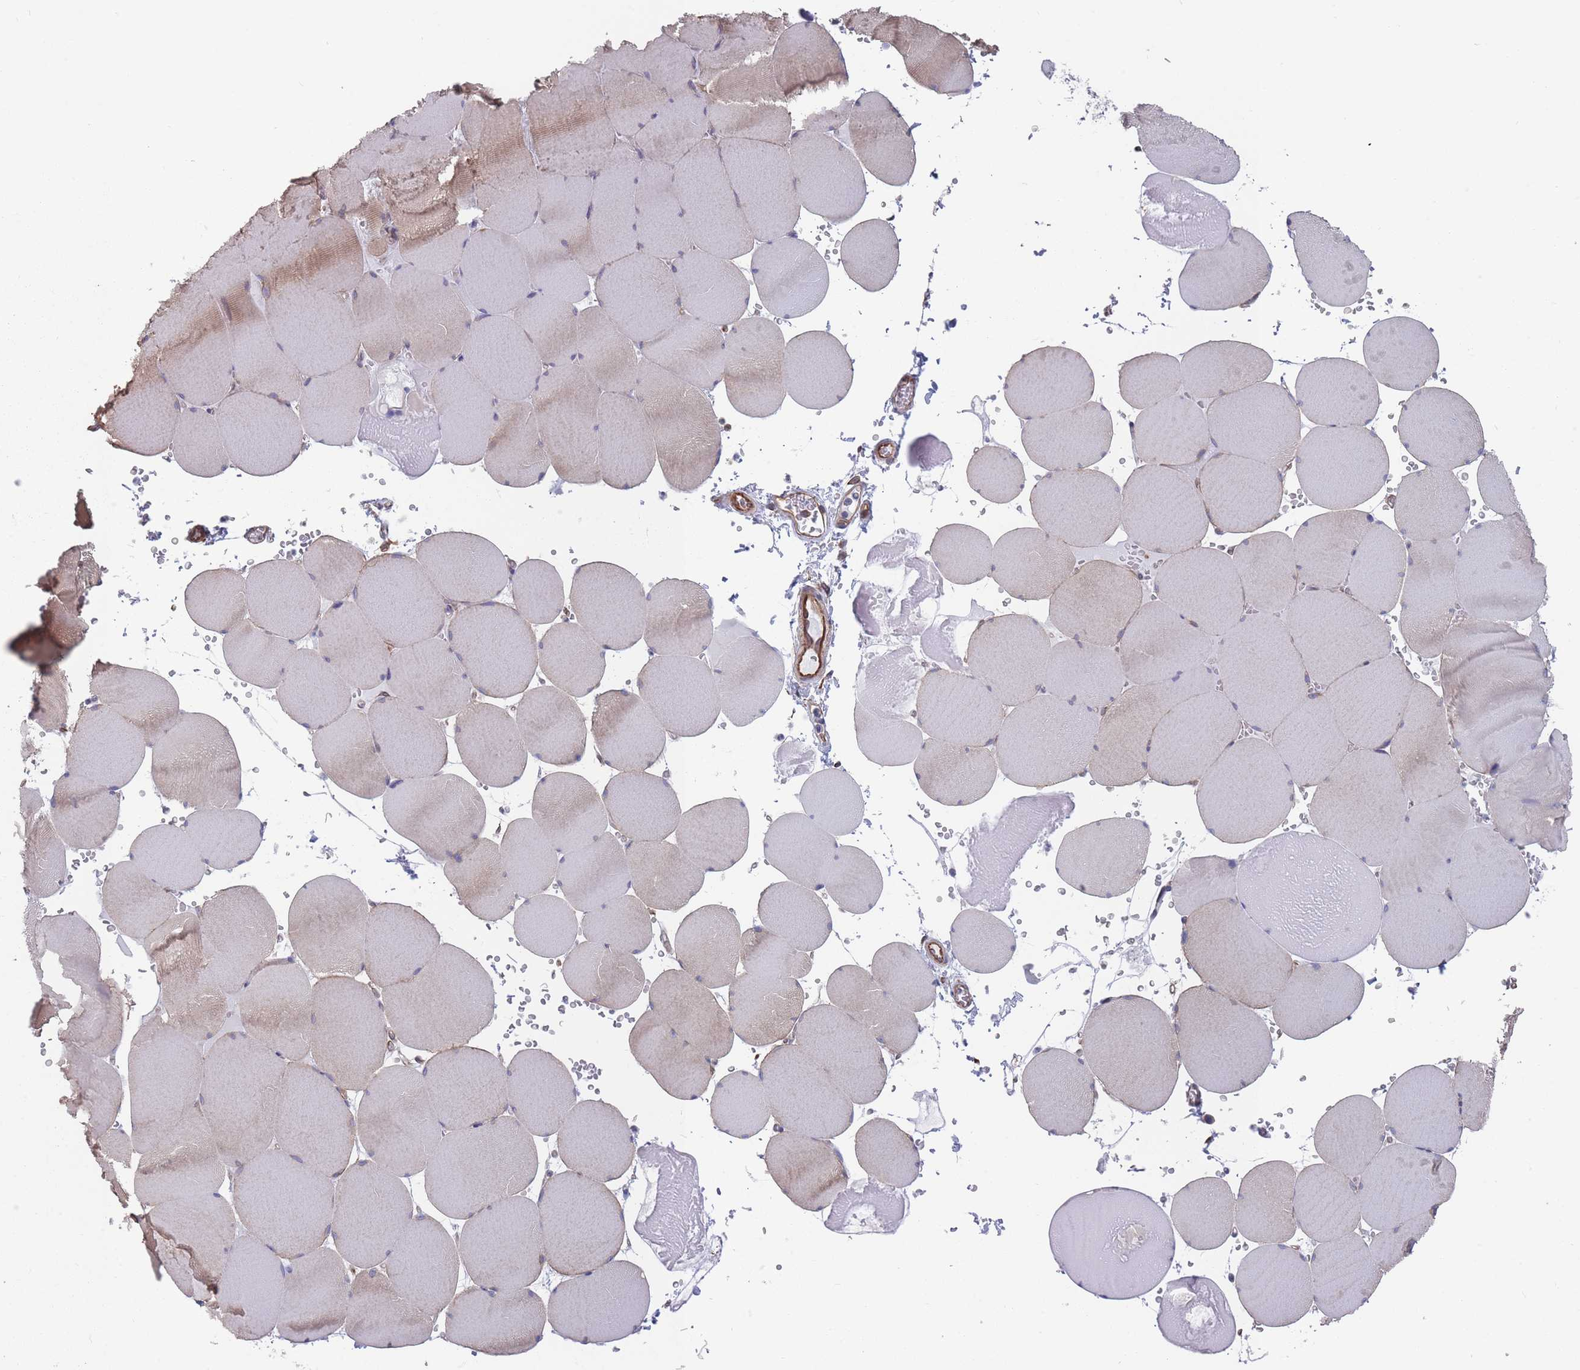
{"staining": {"intensity": "weak", "quantity": "<25%", "location": "cytoplasmic/membranous"}, "tissue": "skeletal muscle", "cell_type": "Myocytes", "image_type": "normal", "snomed": [{"axis": "morphology", "description": "Normal tissue, NOS"}, {"axis": "topography", "description": "Skeletal muscle"}, {"axis": "topography", "description": "Head-Neck"}], "caption": "IHC photomicrograph of benign skeletal muscle stained for a protein (brown), which shows no expression in myocytes.", "gene": "SLC1A6", "patient": {"sex": "male", "age": 66}}